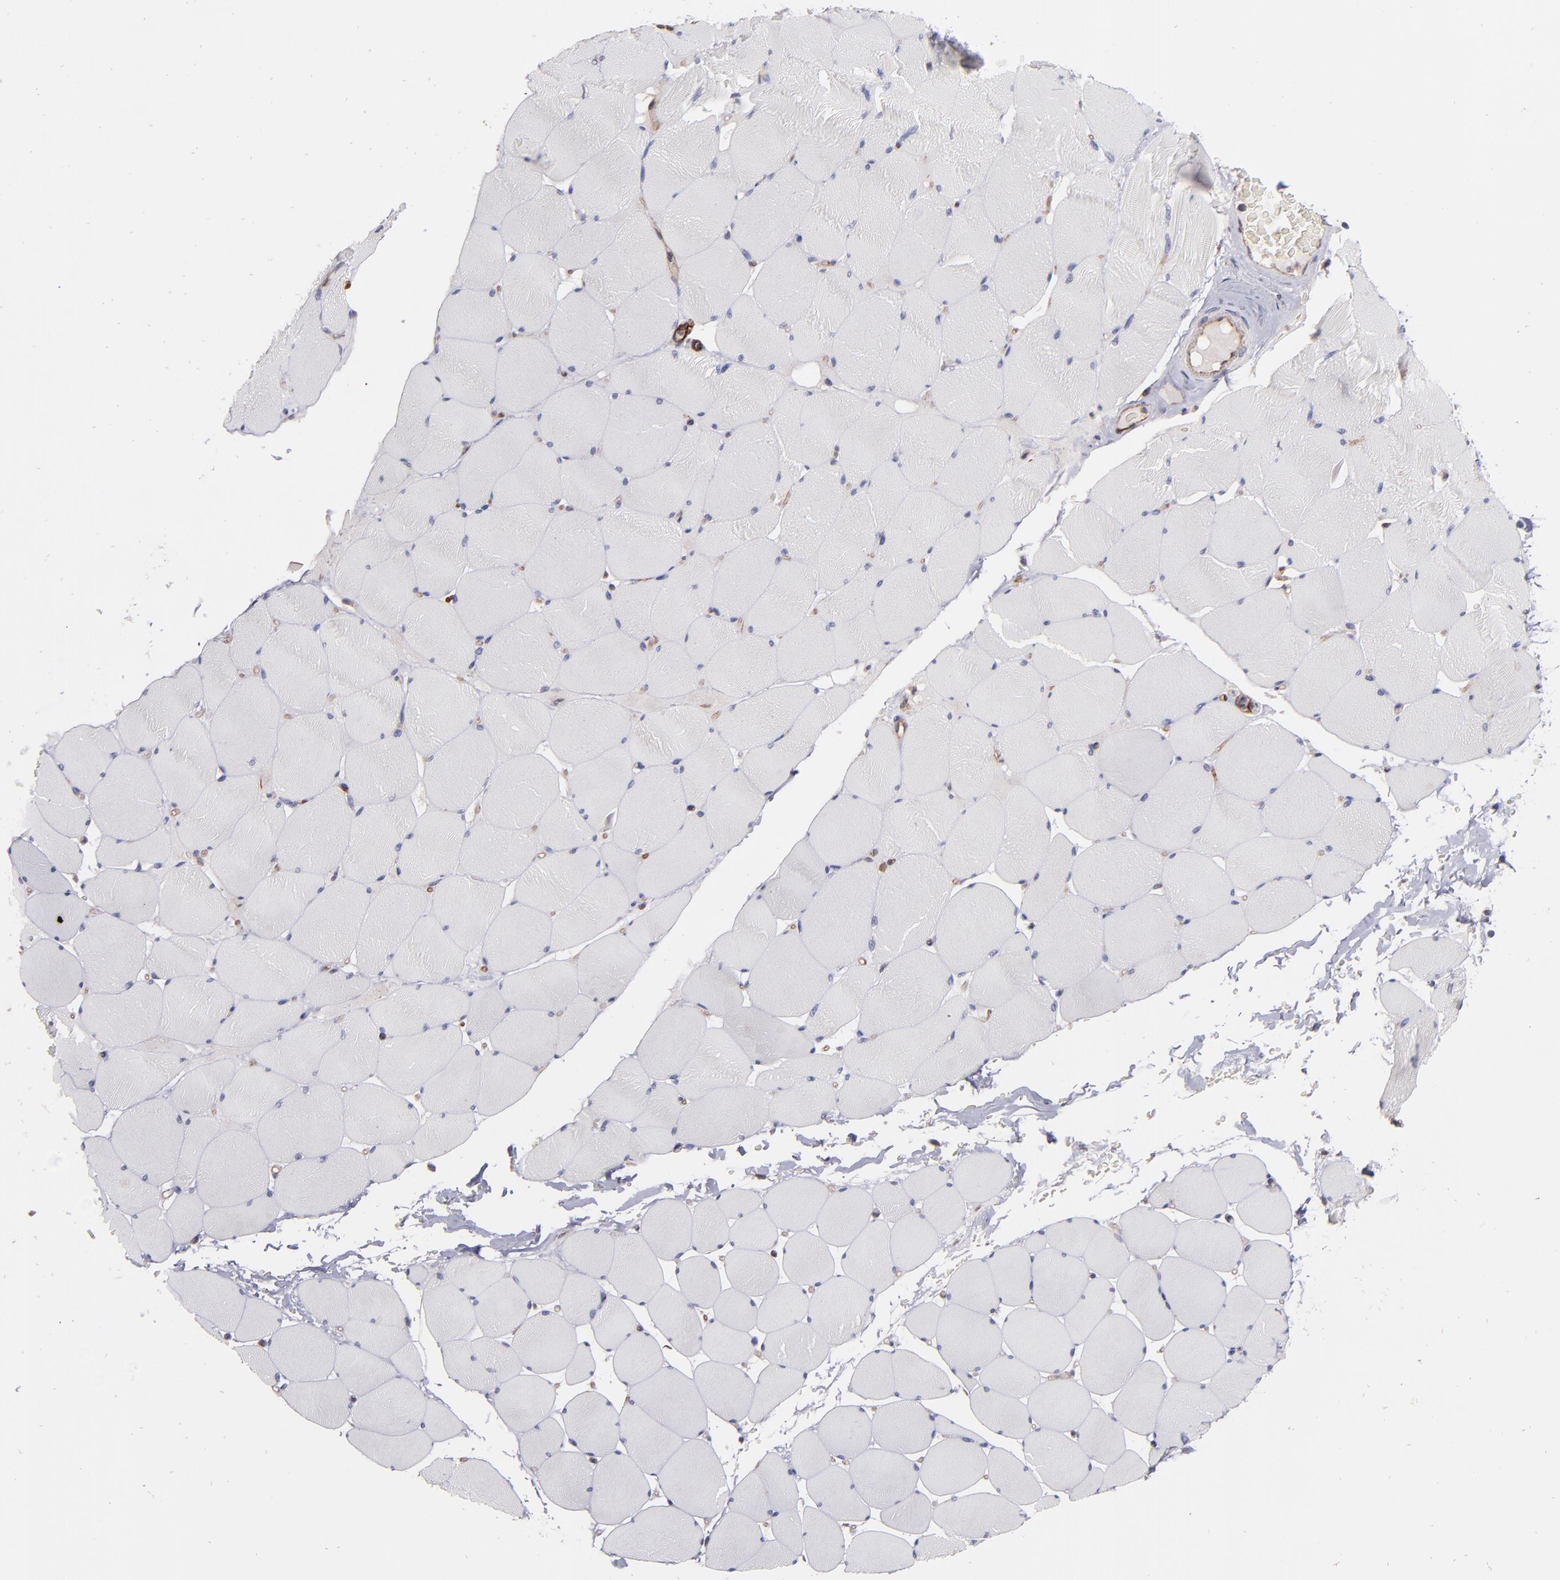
{"staining": {"intensity": "negative", "quantity": "none", "location": "none"}, "tissue": "skeletal muscle", "cell_type": "Myocytes", "image_type": "normal", "snomed": [{"axis": "morphology", "description": "Normal tissue, NOS"}, {"axis": "topography", "description": "Skeletal muscle"}], "caption": "Immunohistochemical staining of normal human skeletal muscle reveals no significant staining in myocytes. The staining was performed using DAB (3,3'-diaminobenzidine) to visualize the protein expression in brown, while the nuclei were stained in blue with hematoxylin (Magnification: 20x).", "gene": "ICAM1", "patient": {"sex": "male", "age": 62}}